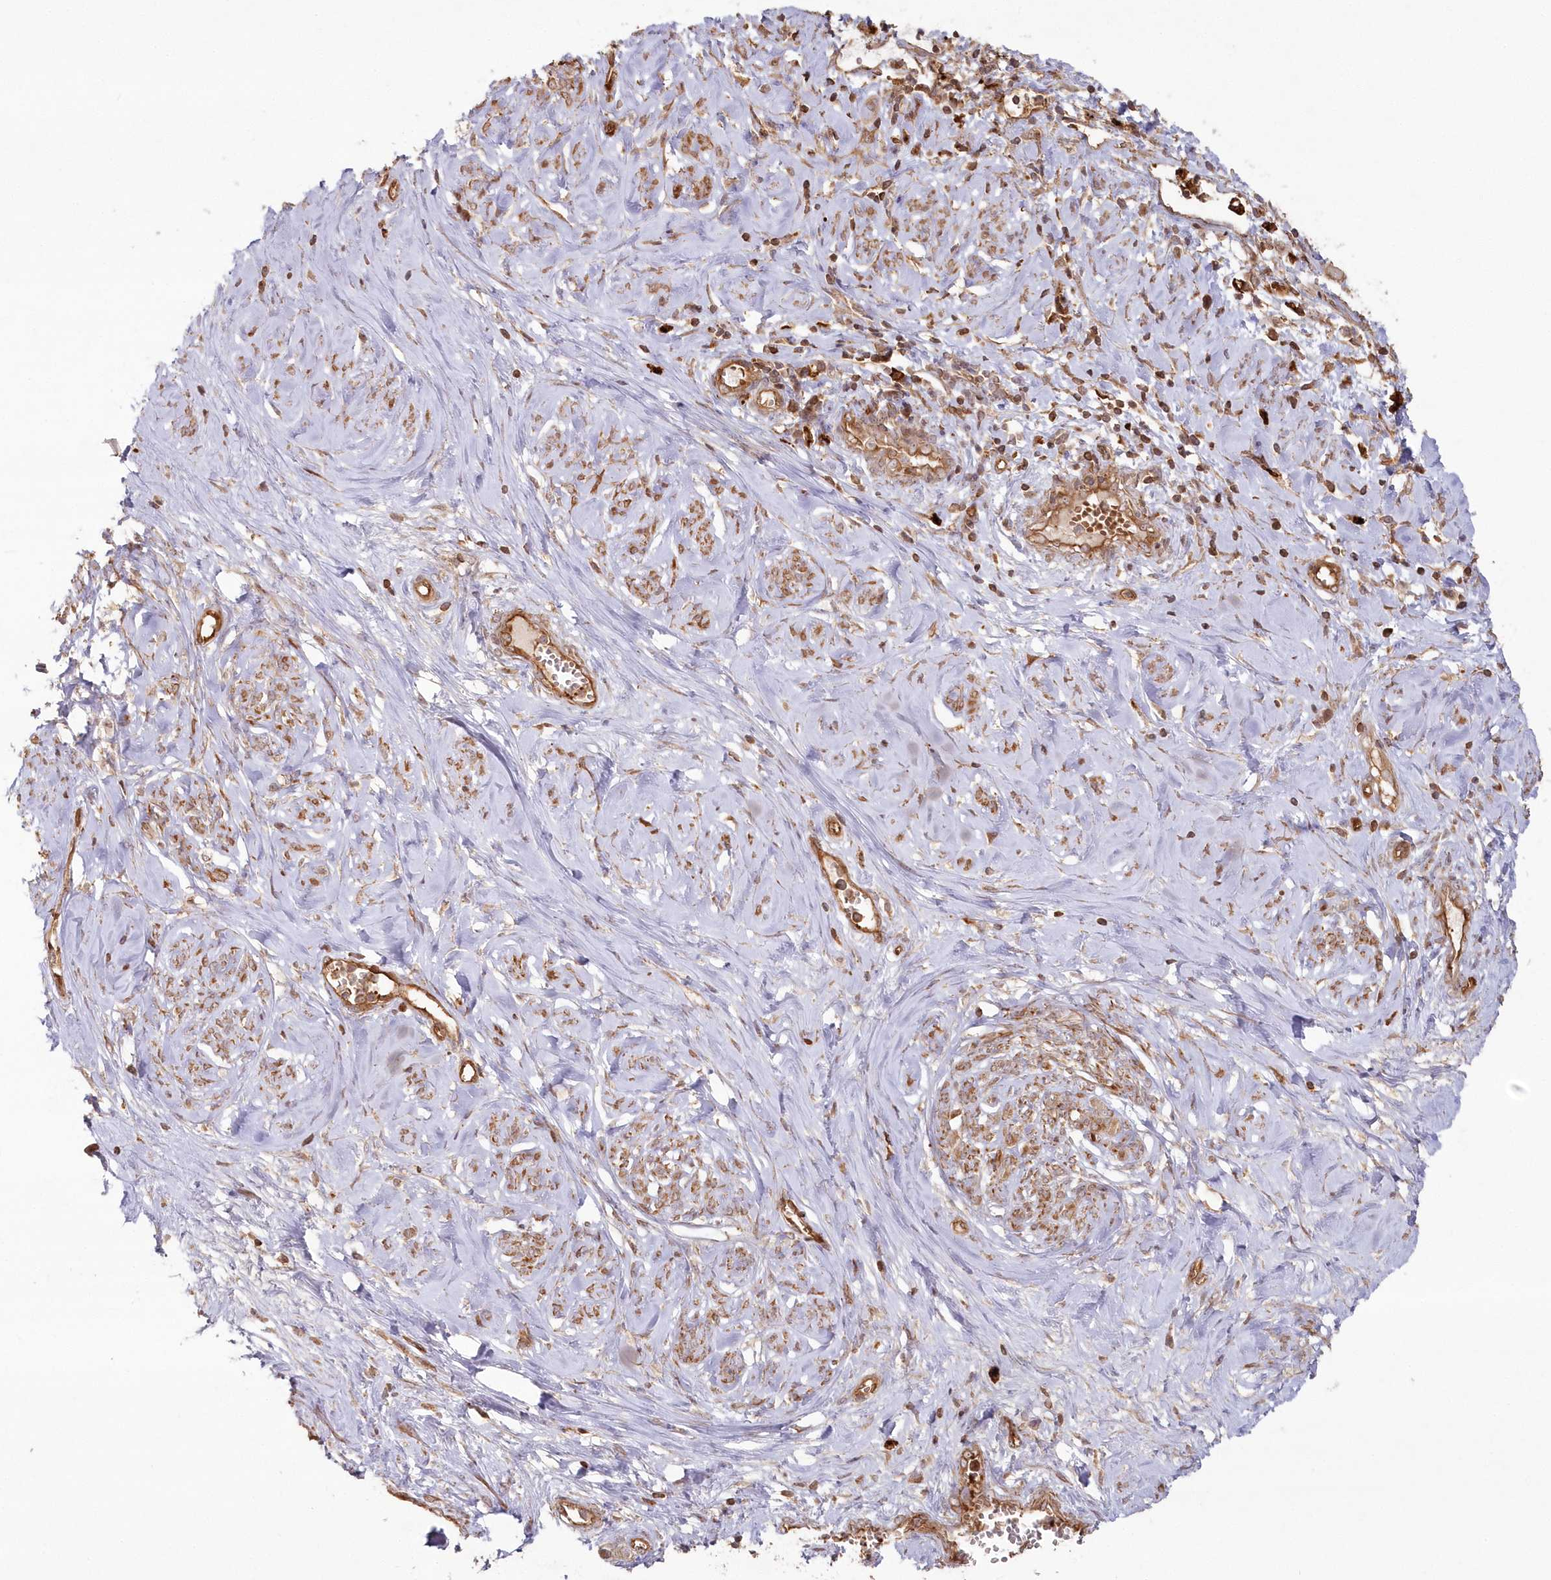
{"staining": {"intensity": "moderate", "quantity": ">75%", "location": "cytoplasmic/membranous"}, "tissue": "cervical cancer", "cell_type": "Tumor cells", "image_type": "cancer", "snomed": [{"axis": "morphology", "description": "Adenocarcinoma, NOS"}, {"axis": "topography", "description": "Cervix"}], "caption": "A photomicrograph of cervical adenocarcinoma stained for a protein shows moderate cytoplasmic/membranous brown staining in tumor cells.", "gene": "RGCC", "patient": {"sex": "female", "age": 44}}